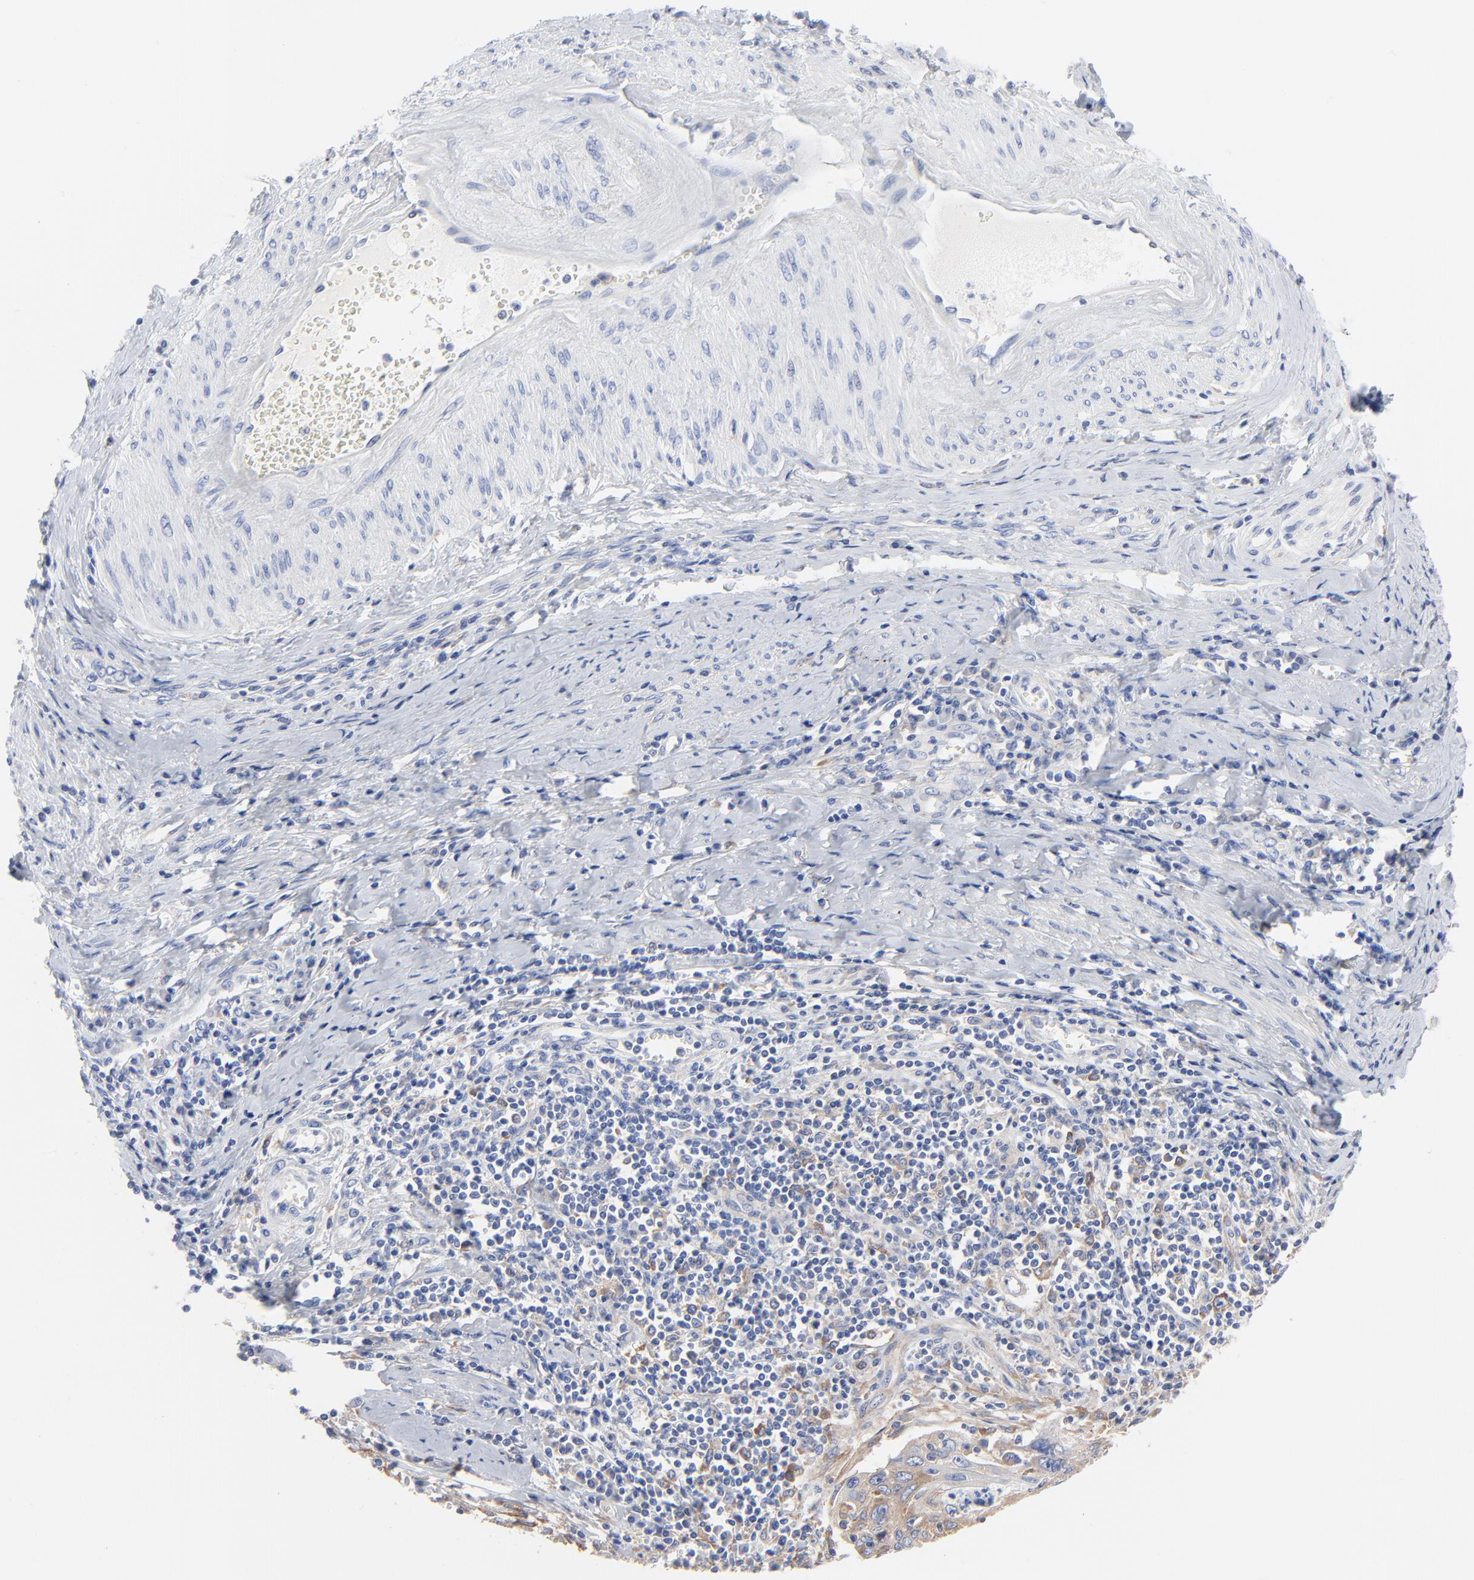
{"staining": {"intensity": "weak", "quantity": ">75%", "location": "cytoplasmic/membranous"}, "tissue": "cervical cancer", "cell_type": "Tumor cells", "image_type": "cancer", "snomed": [{"axis": "morphology", "description": "Squamous cell carcinoma, NOS"}, {"axis": "topography", "description": "Cervix"}], "caption": "A high-resolution image shows IHC staining of cervical cancer, which exhibits weak cytoplasmic/membranous positivity in about >75% of tumor cells.", "gene": "STAT2", "patient": {"sex": "female", "age": 53}}